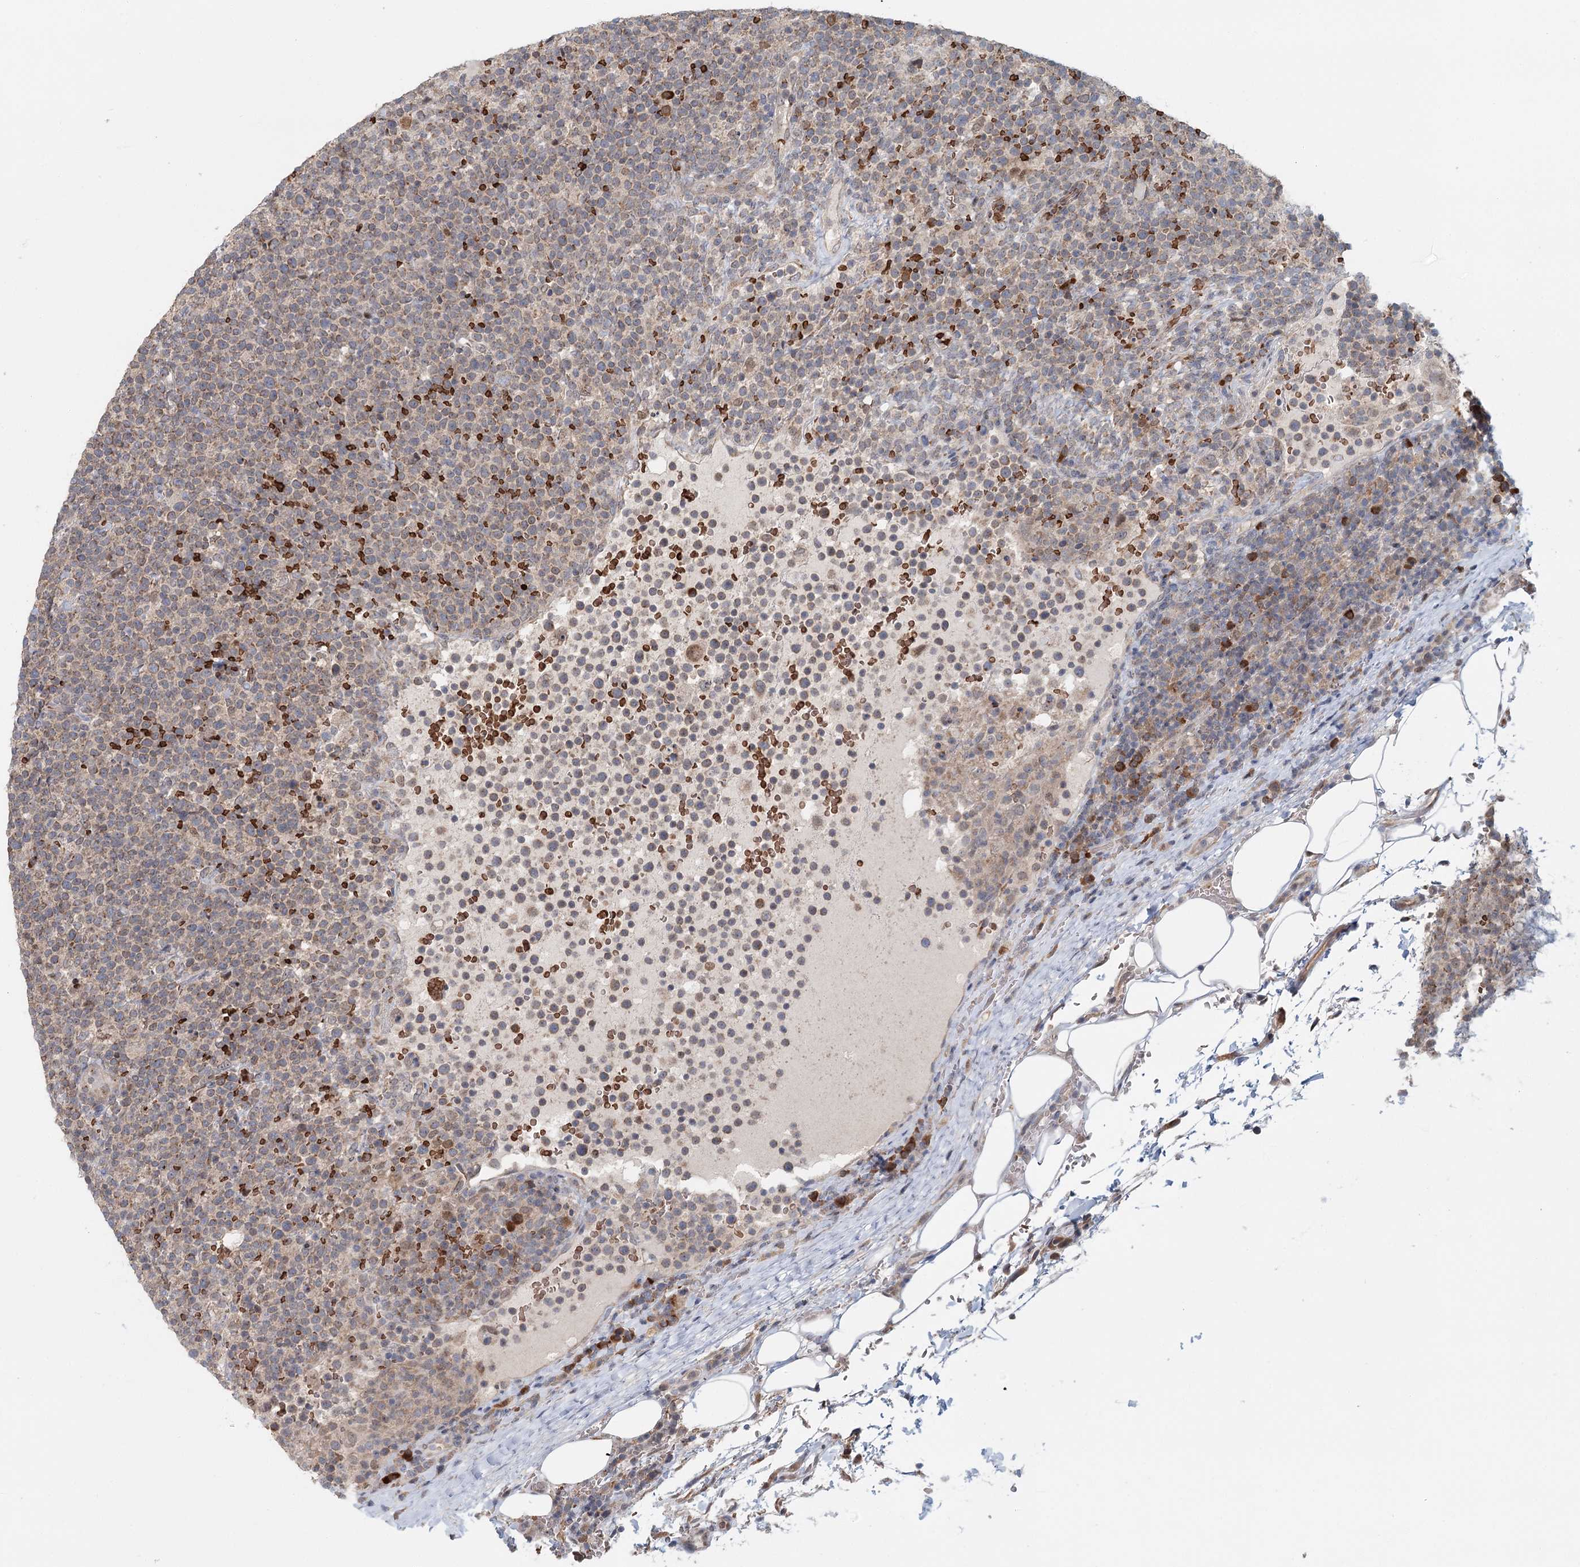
{"staining": {"intensity": "weak", "quantity": "<25%", "location": "cytoplasmic/membranous"}, "tissue": "lymphoma", "cell_type": "Tumor cells", "image_type": "cancer", "snomed": [{"axis": "morphology", "description": "Malignant lymphoma, non-Hodgkin's type, High grade"}, {"axis": "topography", "description": "Lymph node"}], "caption": "A micrograph of human lymphoma is negative for staining in tumor cells. (Stains: DAB (3,3'-diaminobenzidine) IHC with hematoxylin counter stain, Microscopy: brightfield microscopy at high magnification).", "gene": "ADK", "patient": {"sex": "male", "age": 61}}